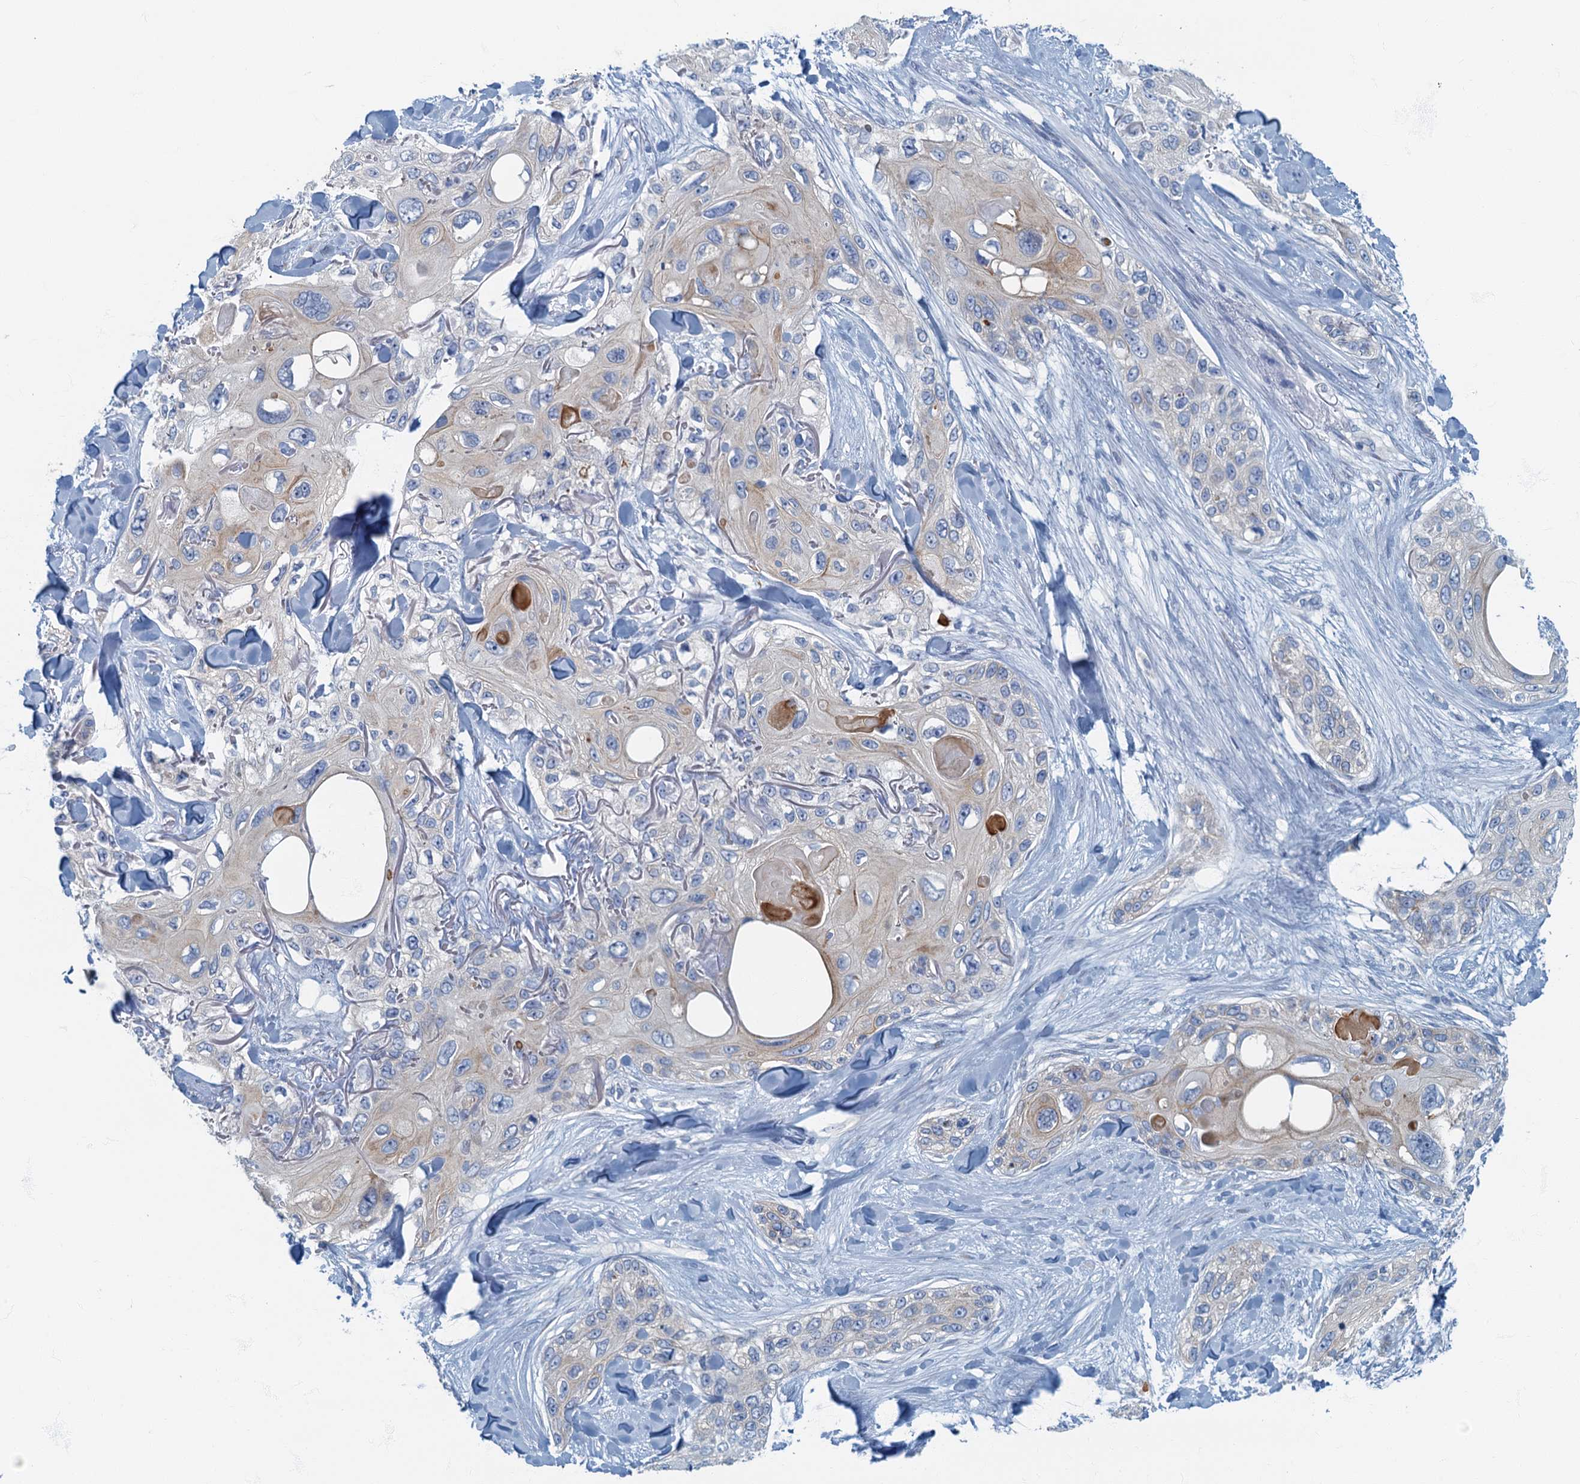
{"staining": {"intensity": "weak", "quantity": "<25%", "location": "cytoplasmic/membranous"}, "tissue": "skin cancer", "cell_type": "Tumor cells", "image_type": "cancer", "snomed": [{"axis": "morphology", "description": "Normal tissue, NOS"}, {"axis": "morphology", "description": "Squamous cell carcinoma, NOS"}, {"axis": "topography", "description": "Skin"}], "caption": "Human skin cancer (squamous cell carcinoma) stained for a protein using IHC shows no staining in tumor cells.", "gene": "ANKDD1A", "patient": {"sex": "male", "age": 72}}